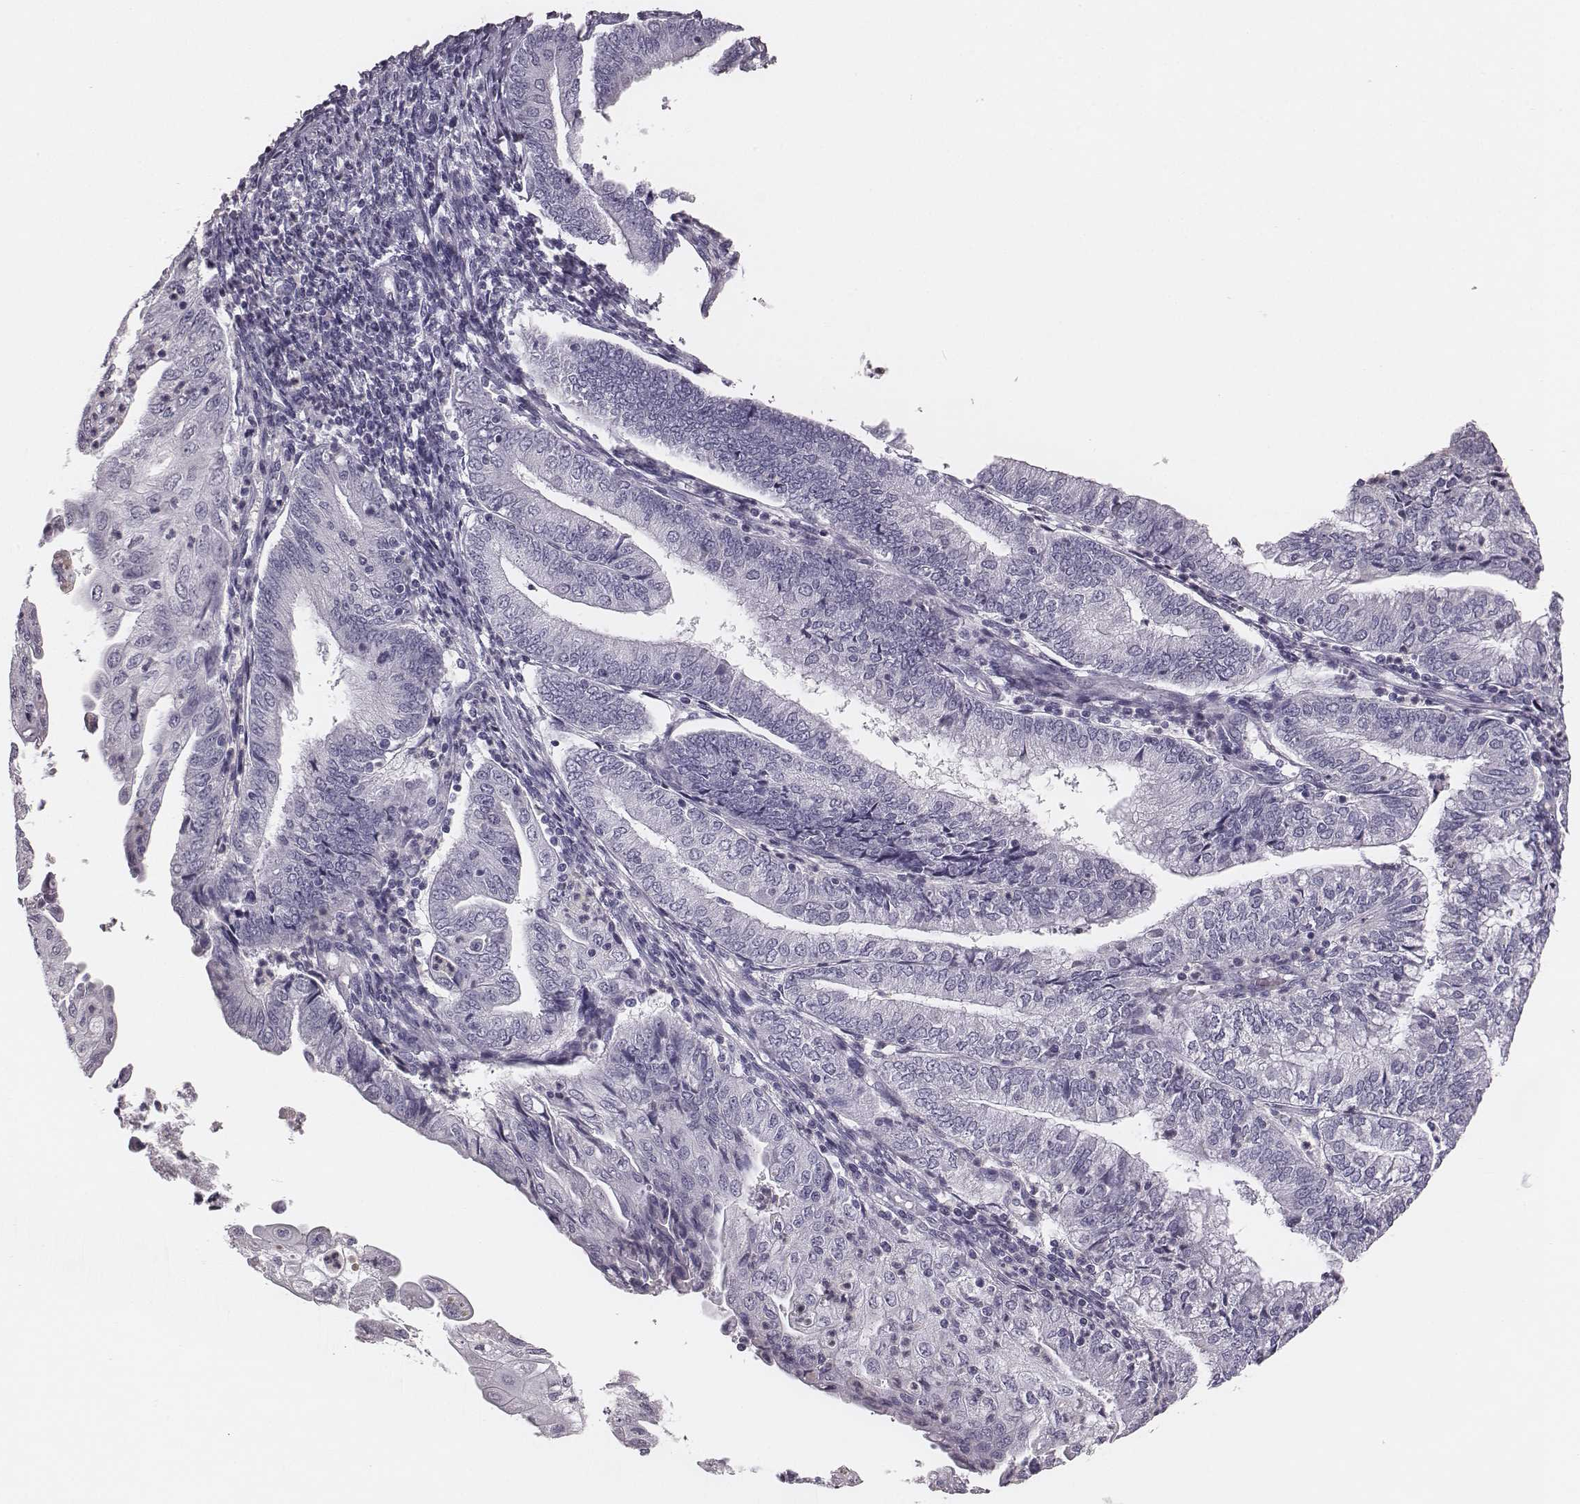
{"staining": {"intensity": "negative", "quantity": "none", "location": "none"}, "tissue": "endometrial cancer", "cell_type": "Tumor cells", "image_type": "cancer", "snomed": [{"axis": "morphology", "description": "Adenocarcinoma, NOS"}, {"axis": "topography", "description": "Endometrium"}], "caption": "Immunohistochemical staining of endometrial cancer (adenocarcinoma) displays no significant expression in tumor cells.", "gene": "CSH1", "patient": {"sex": "female", "age": 55}}